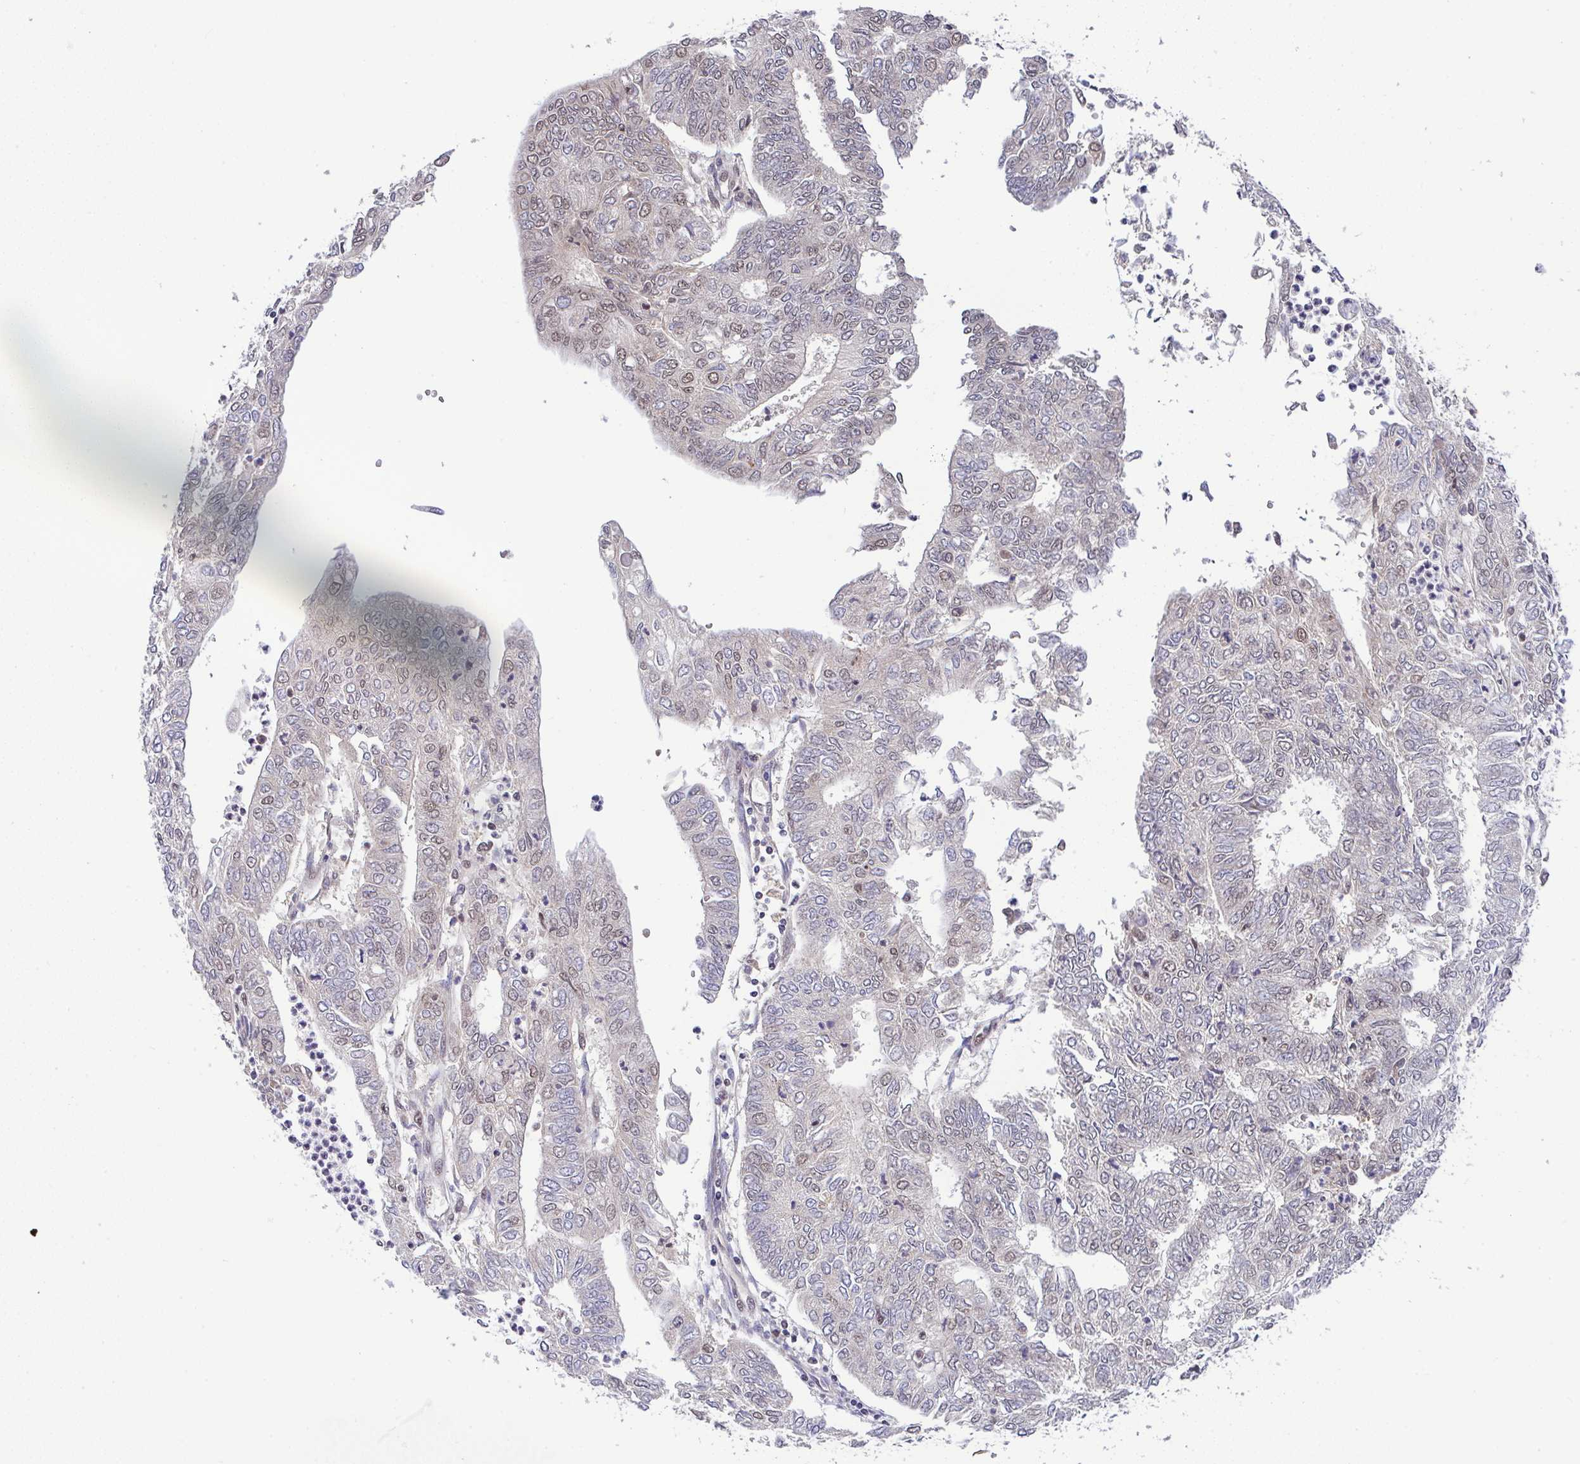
{"staining": {"intensity": "moderate", "quantity": "<25%", "location": "nuclear"}, "tissue": "endometrial cancer", "cell_type": "Tumor cells", "image_type": "cancer", "snomed": [{"axis": "morphology", "description": "Adenocarcinoma, NOS"}, {"axis": "topography", "description": "Endometrium"}], "caption": "Protein expression analysis of human endometrial cancer (adenocarcinoma) reveals moderate nuclear expression in approximately <25% of tumor cells.", "gene": "C9orf64", "patient": {"sex": "female", "age": 68}}